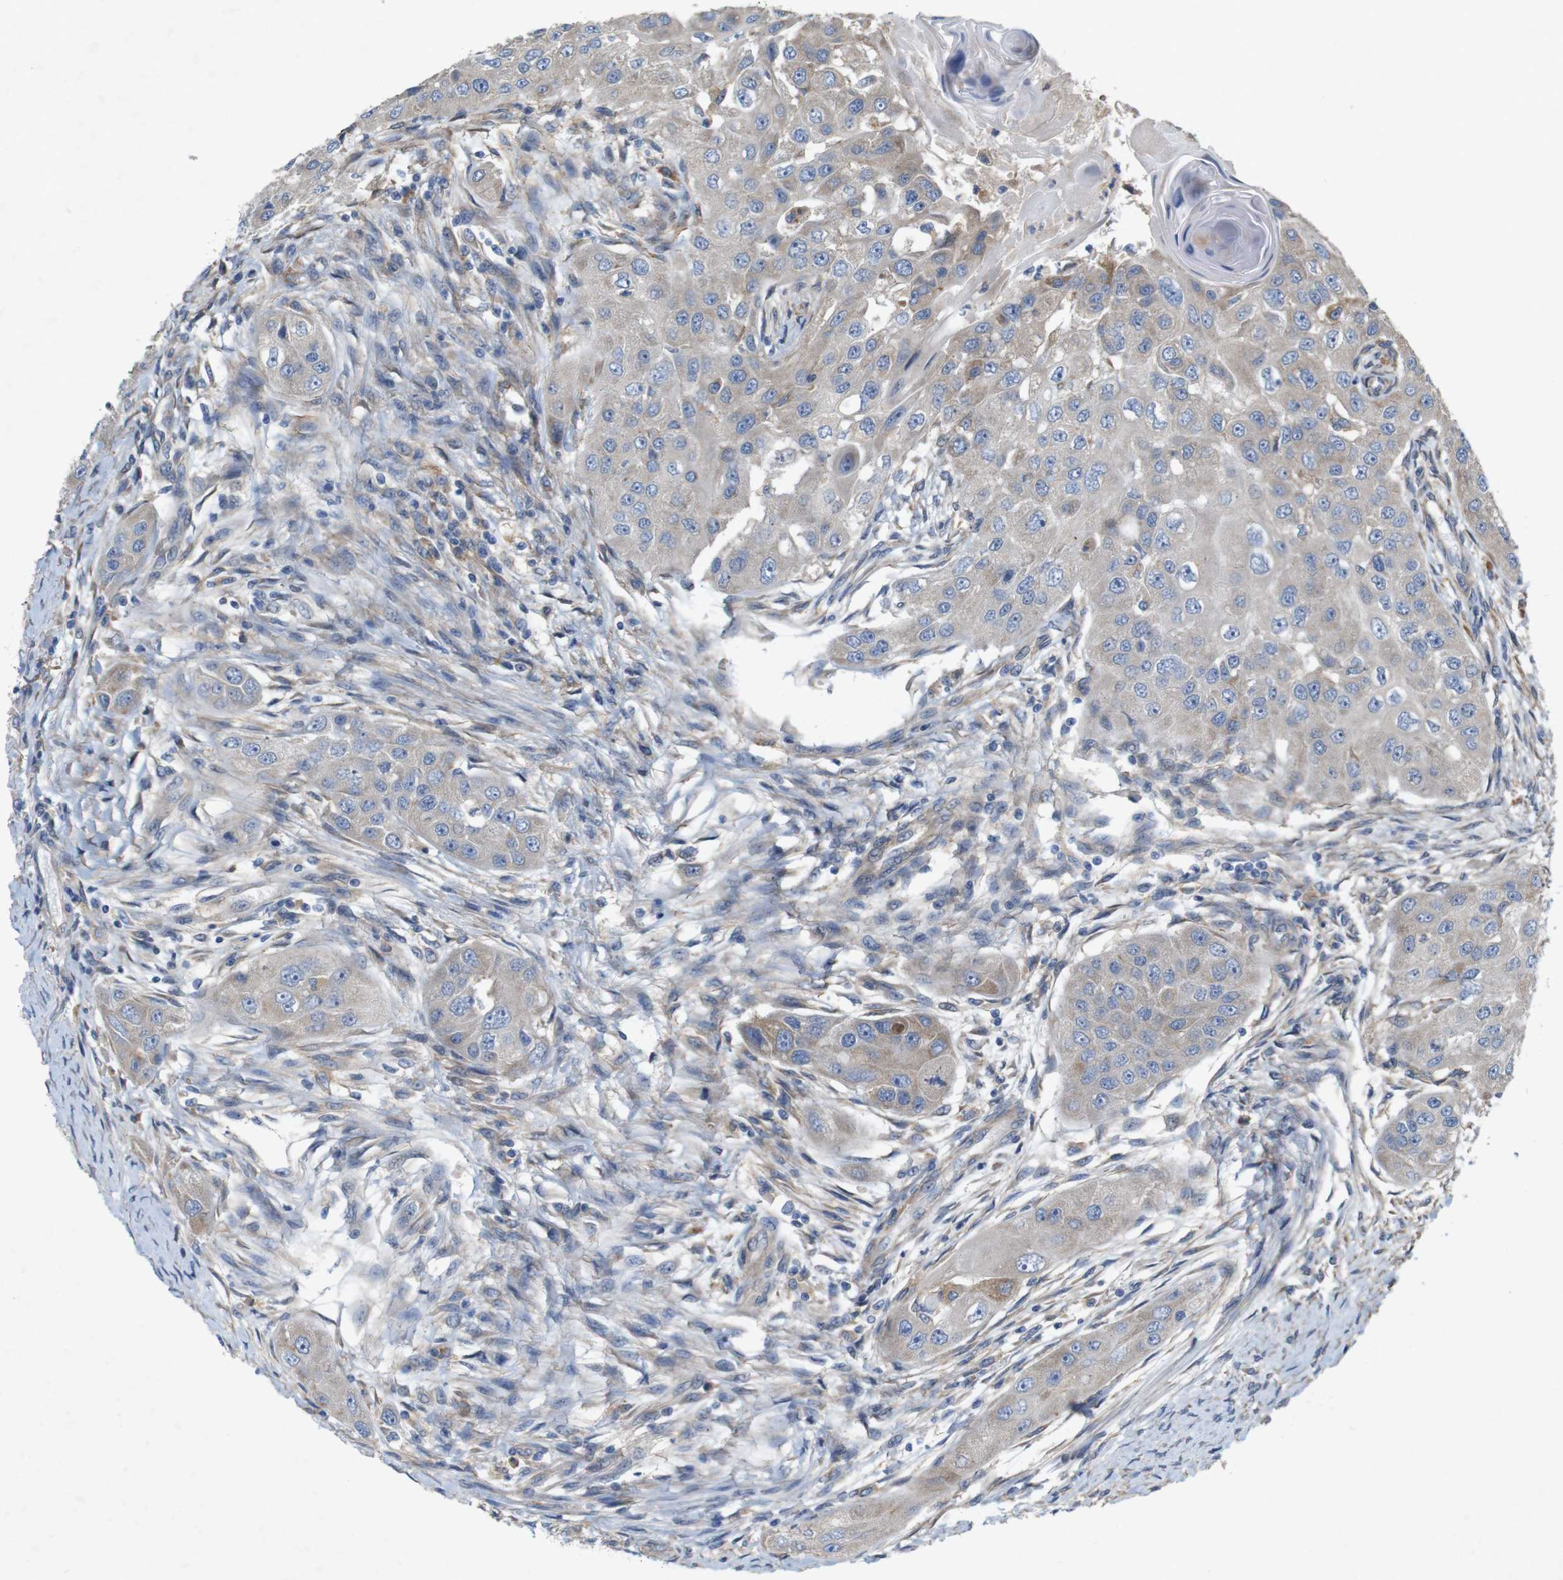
{"staining": {"intensity": "weak", "quantity": "<25%", "location": "cytoplasmic/membranous"}, "tissue": "head and neck cancer", "cell_type": "Tumor cells", "image_type": "cancer", "snomed": [{"axis": "morphology", "description": "Normal tissue, NOS"}, {"axis": "morphology", "description": "Squamous cell carcinoma, NOS"}, {"axis": "topography", "description": "Skeletal muscle"}, {"axis": "topography", "description": "Head-Neck"}], "caption": "Immunohistochemistry photomicrograph of head and neck squamous cell carcinoma stained for a protein (brown), which displays no staining in tumor cells. (Stains: DAB immunohistochemistry with hematoxylin counter stain, Microscopy: brightfield microscopy at high magnification).", "gene": "SIGLEC8", "patient": {"sex": "male", "age": 51}}